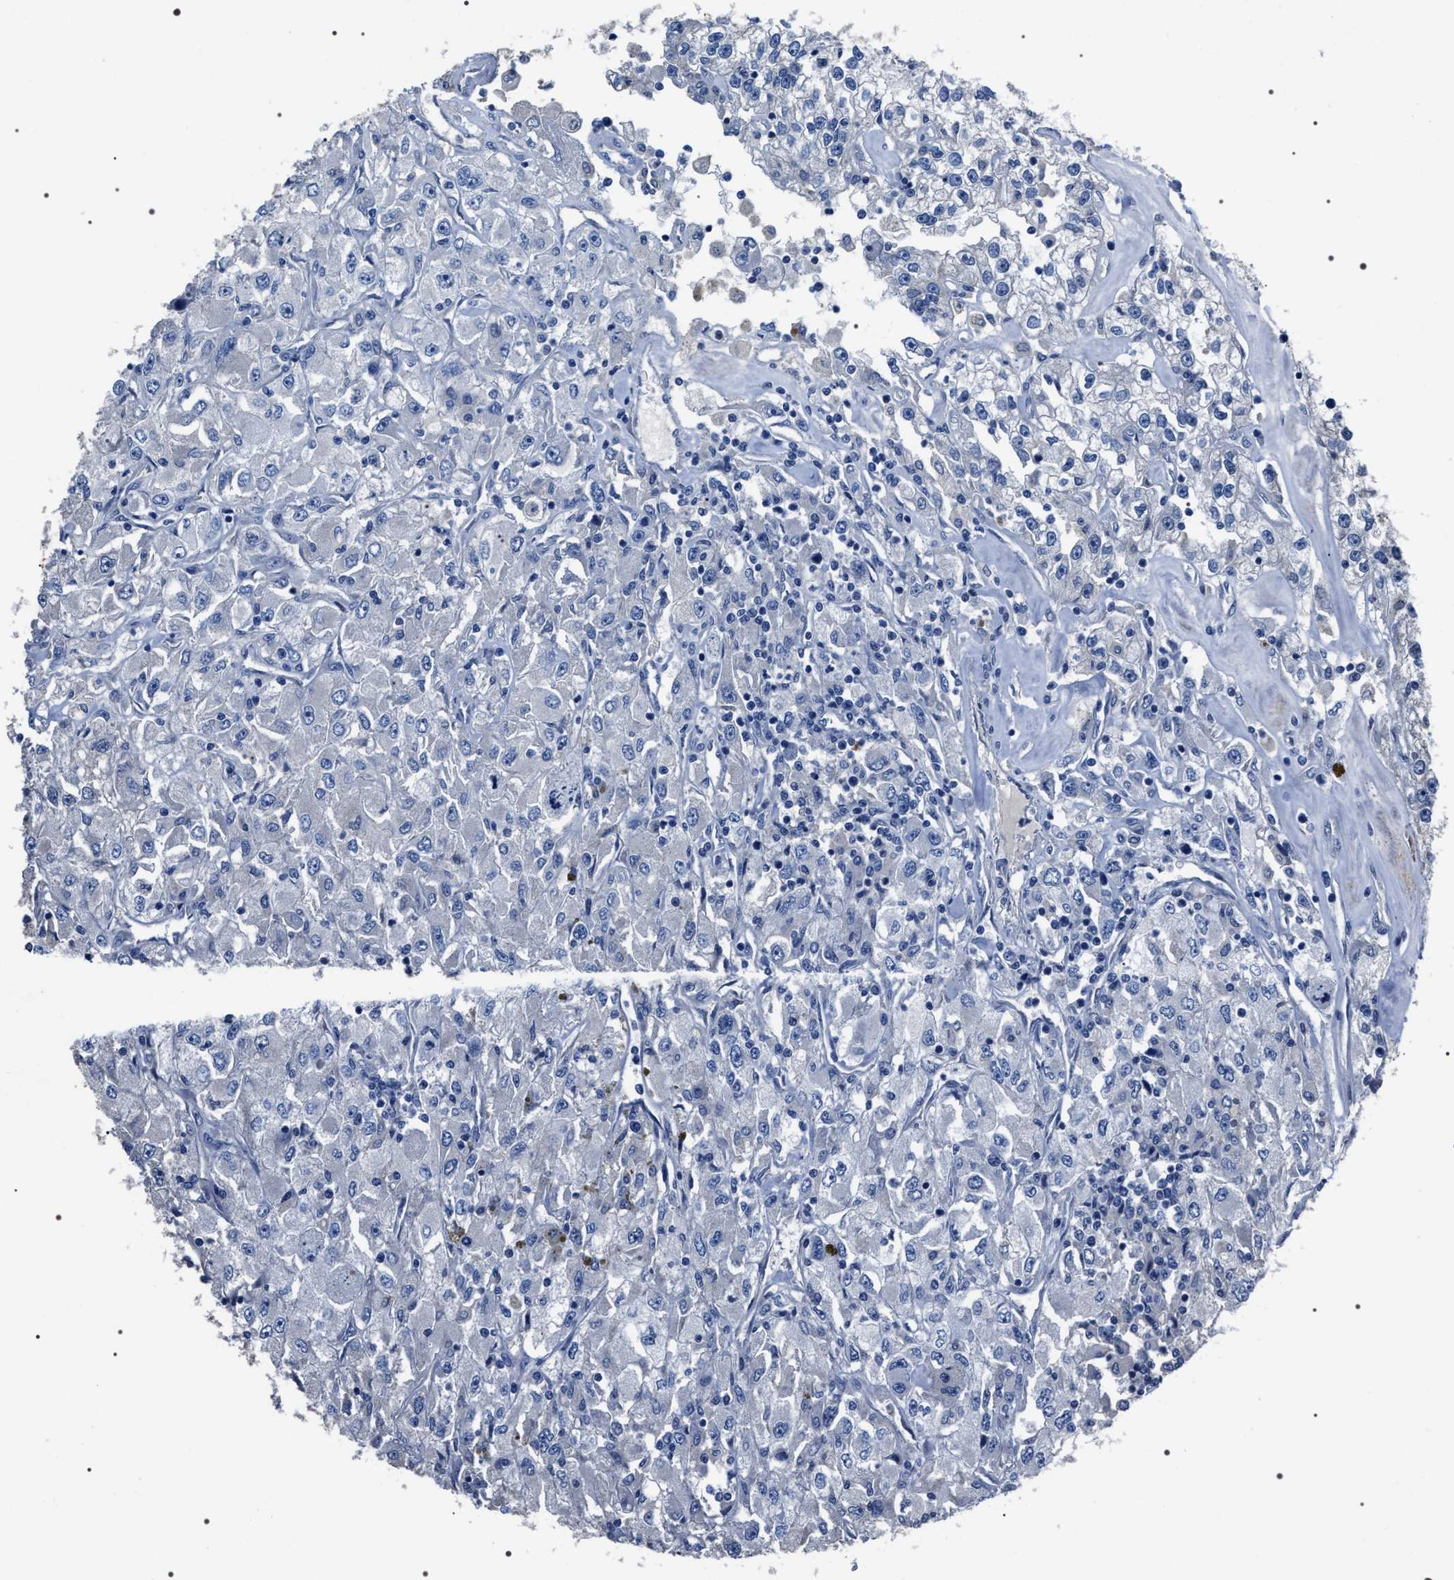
{"staining": {"intensity": "negative", "quantity": "none", "location": "none"}, "tissue": "renal cancer", "cell_type": "Tumor cells", "image_type": "cancer", "snomed": [{"axis": "morphology", "description": "Adenocarcinoma, NOS"}, {"axis": "topography", "description": "Kidney"}], "caption": "Tumor cells show no significant protein positivity in renal cancer (adenocarcinoma).", "gene": "TRIM54", "patient": {"sex": "female", "age": 52}}